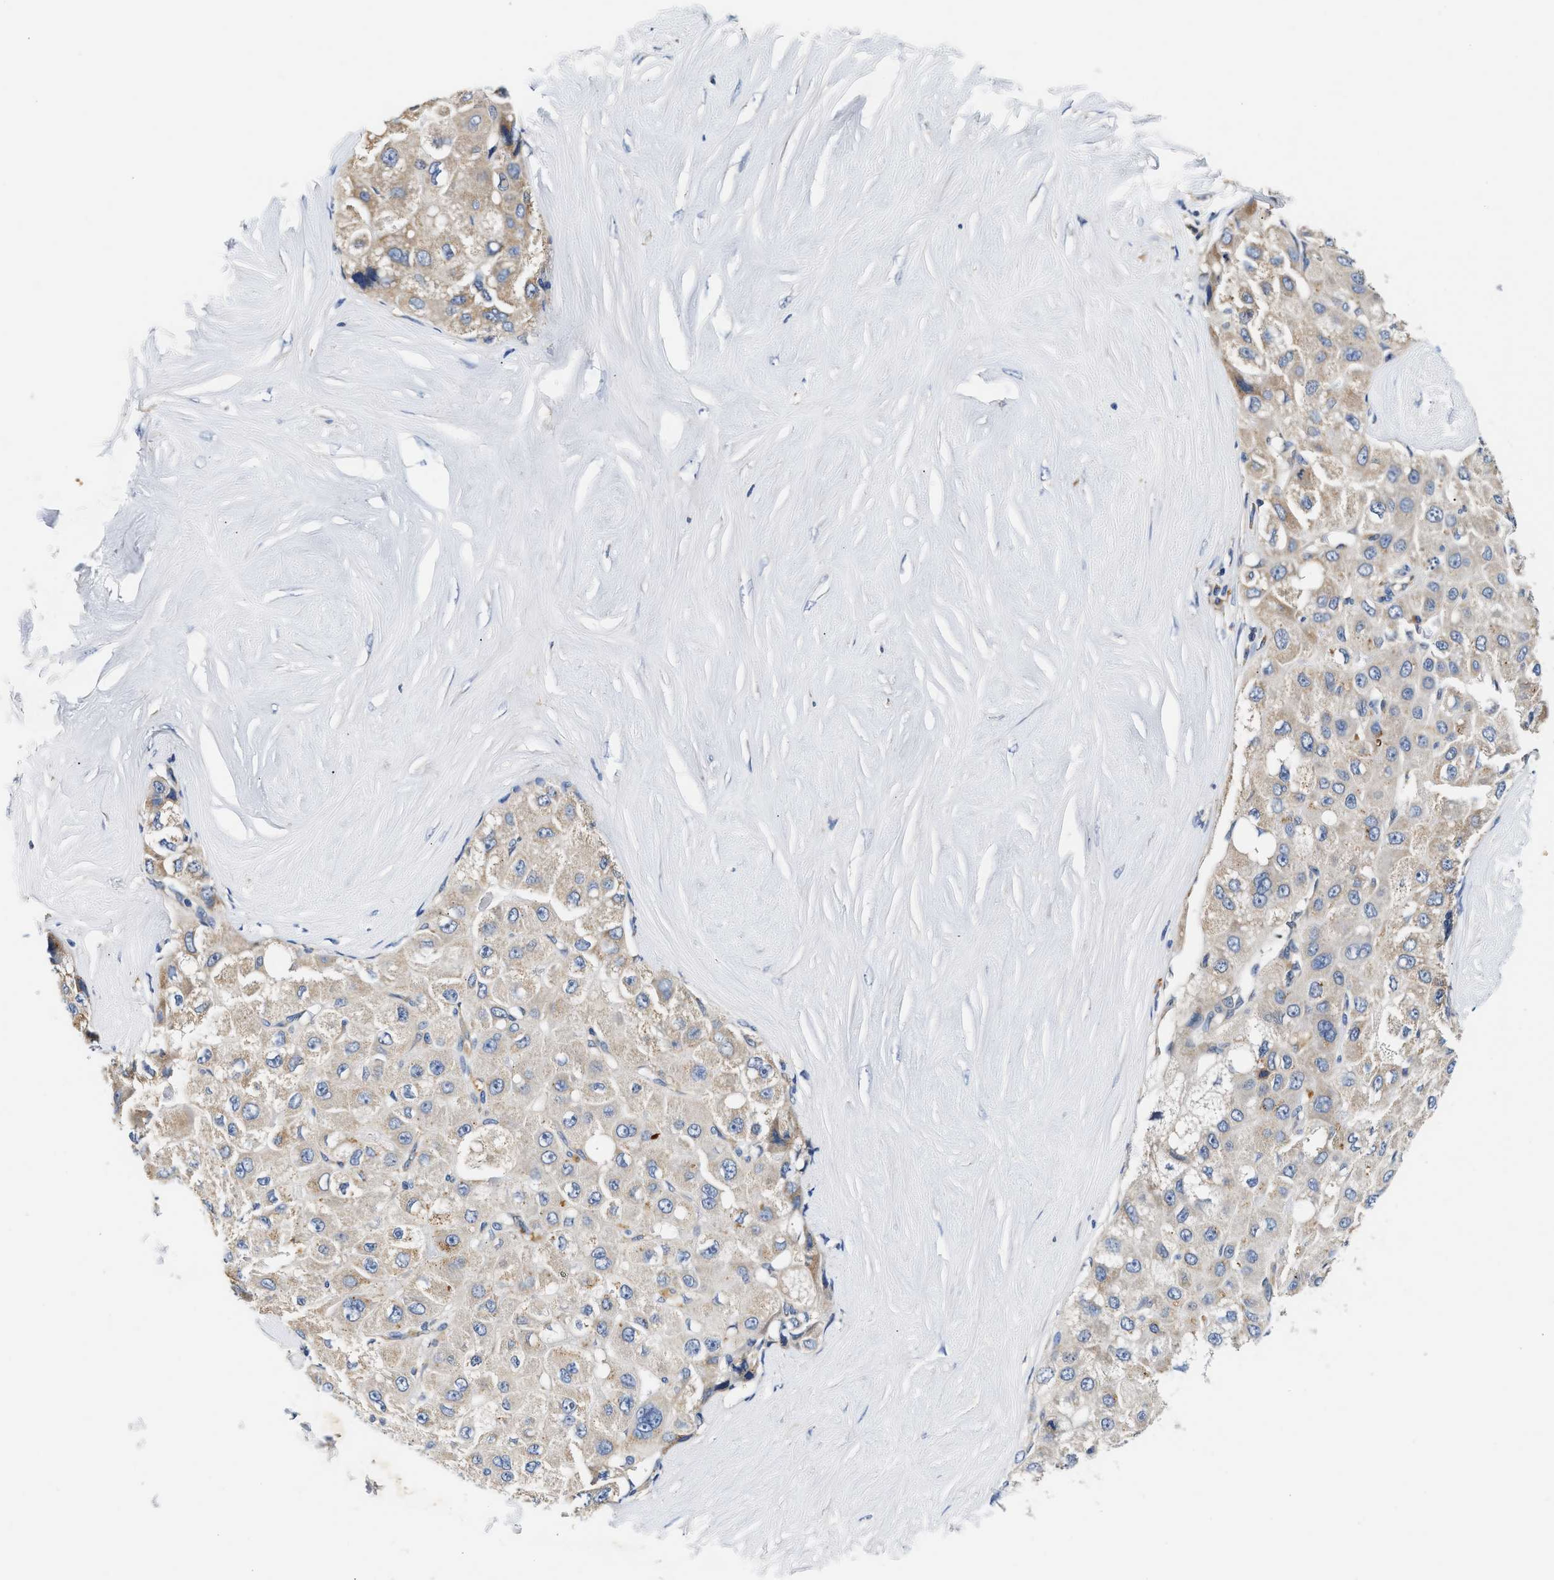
{"staining": {"intensity": "weak", "quantity": "25%-75%", "location": "cytoplasmic/membranous"}, "tissue": "liver cancer", "cell_type": "Tumor cells", "image_type": "cancer", "snomed": [{"axis": "morphology", "description": "Carcinoma, Hepatocellular, NOS"}, {"axis": "topography", "description": "Liver"}], "caption": "Protein expression analysis of liver hepatocellular carcinoma shows weak cytoplasmic/membranous expression in approximately 25%-75% of tumor cells.", "gene": "FAM185A", "patient": {"sex": "male", "age": 80}}